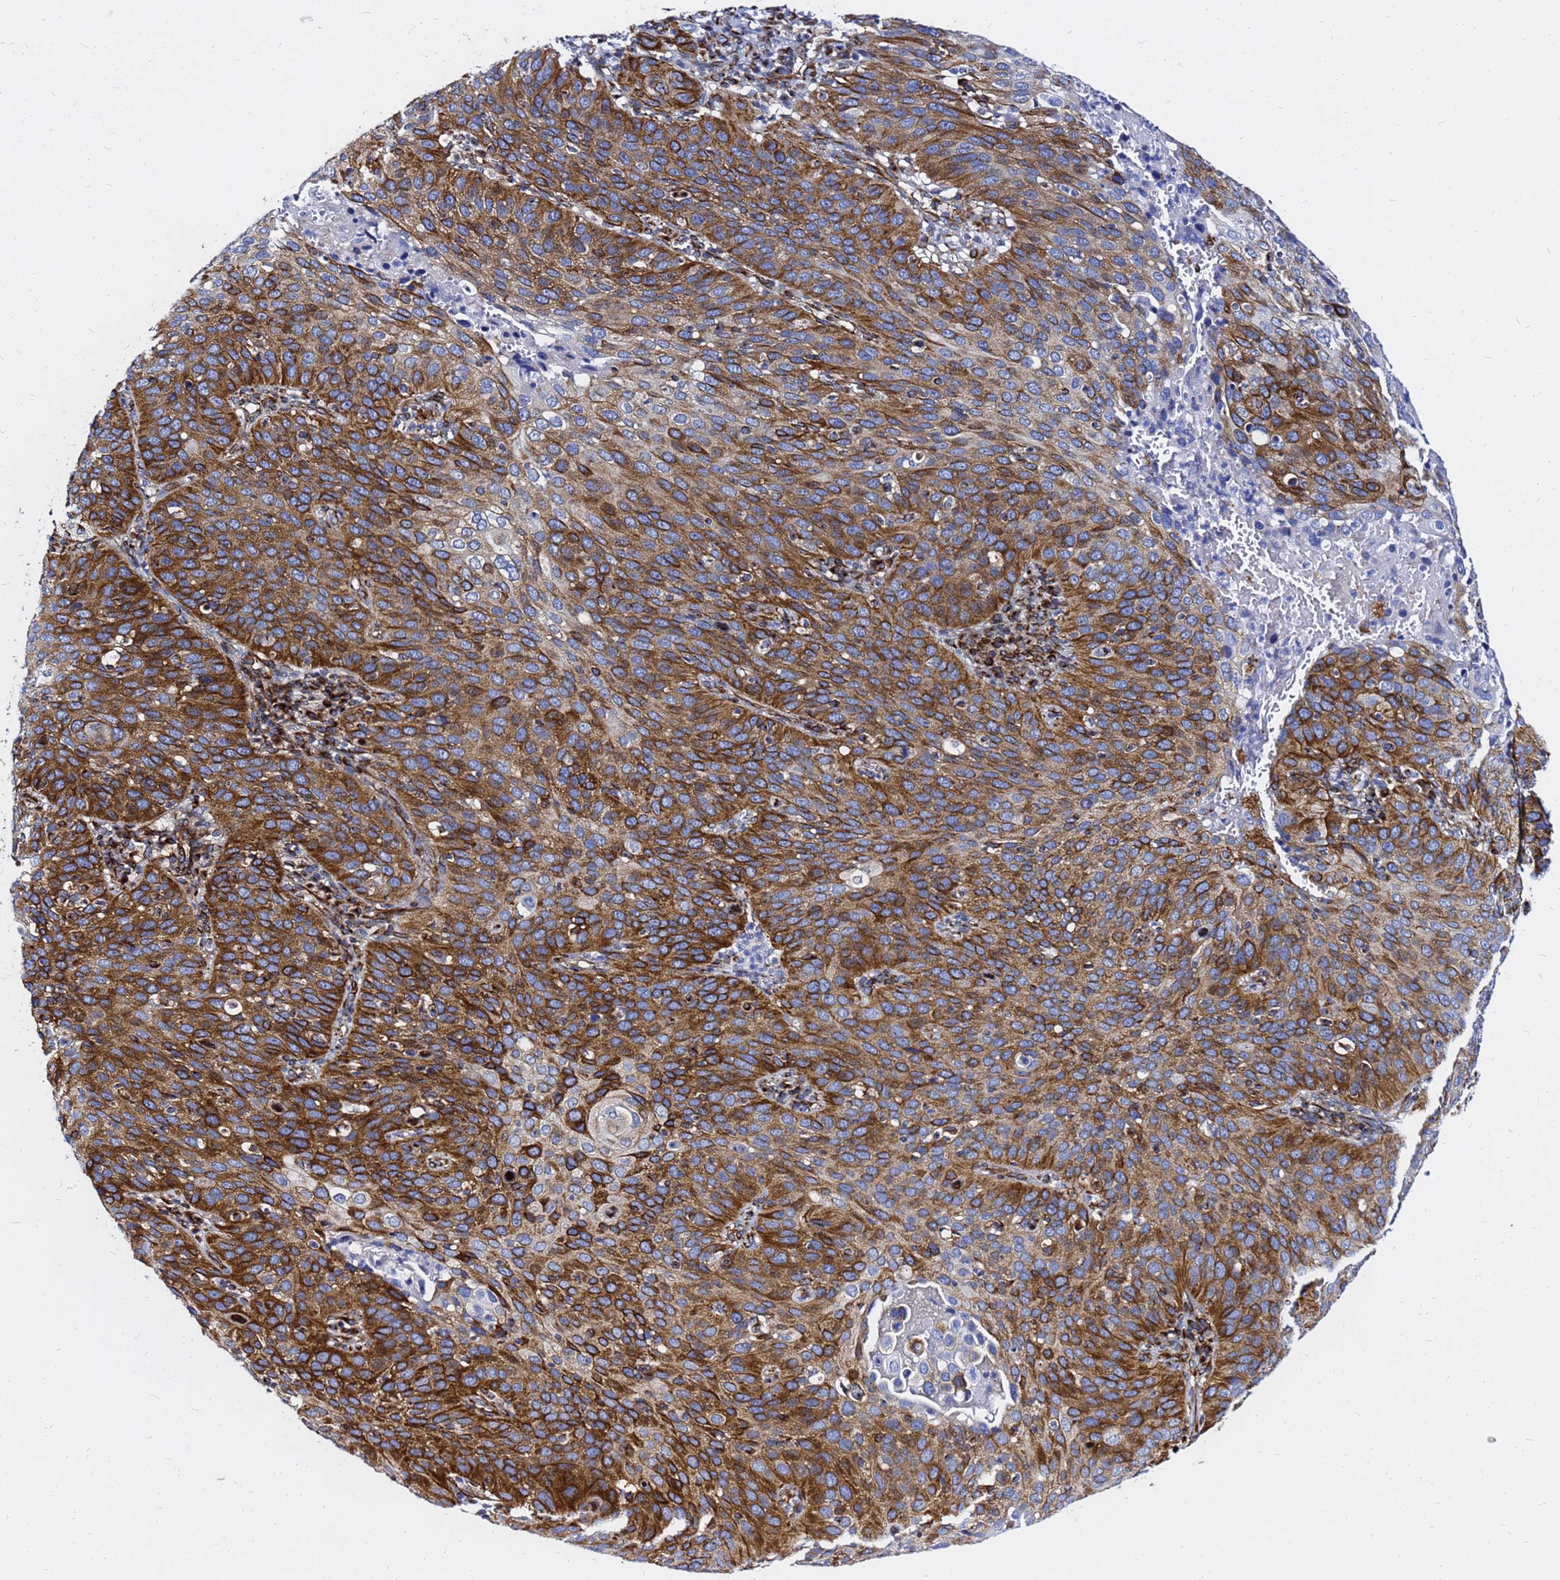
{"staining": {"intensity": "strong", "quantity": ">75%", "location": "cytoplasmic/membranous"}, "tissue": "cervical cancer", "cell_type": "Tumor cells", "image_type": "cancer", "snomed": [{"axis": "morphology", "description": "Squamous cell carcinoma, NOS"}, {"axis": "topography", "description": "Cervix"}], "caption": "A photomicrograph of human squamous cell carcinoma (cervical) stained for a protein demonstrates strong cytoplasmic/membranous brown staining in tumor cells.", "gene": "TUBA8", "patient": {"sex": "female", "age": 36}}